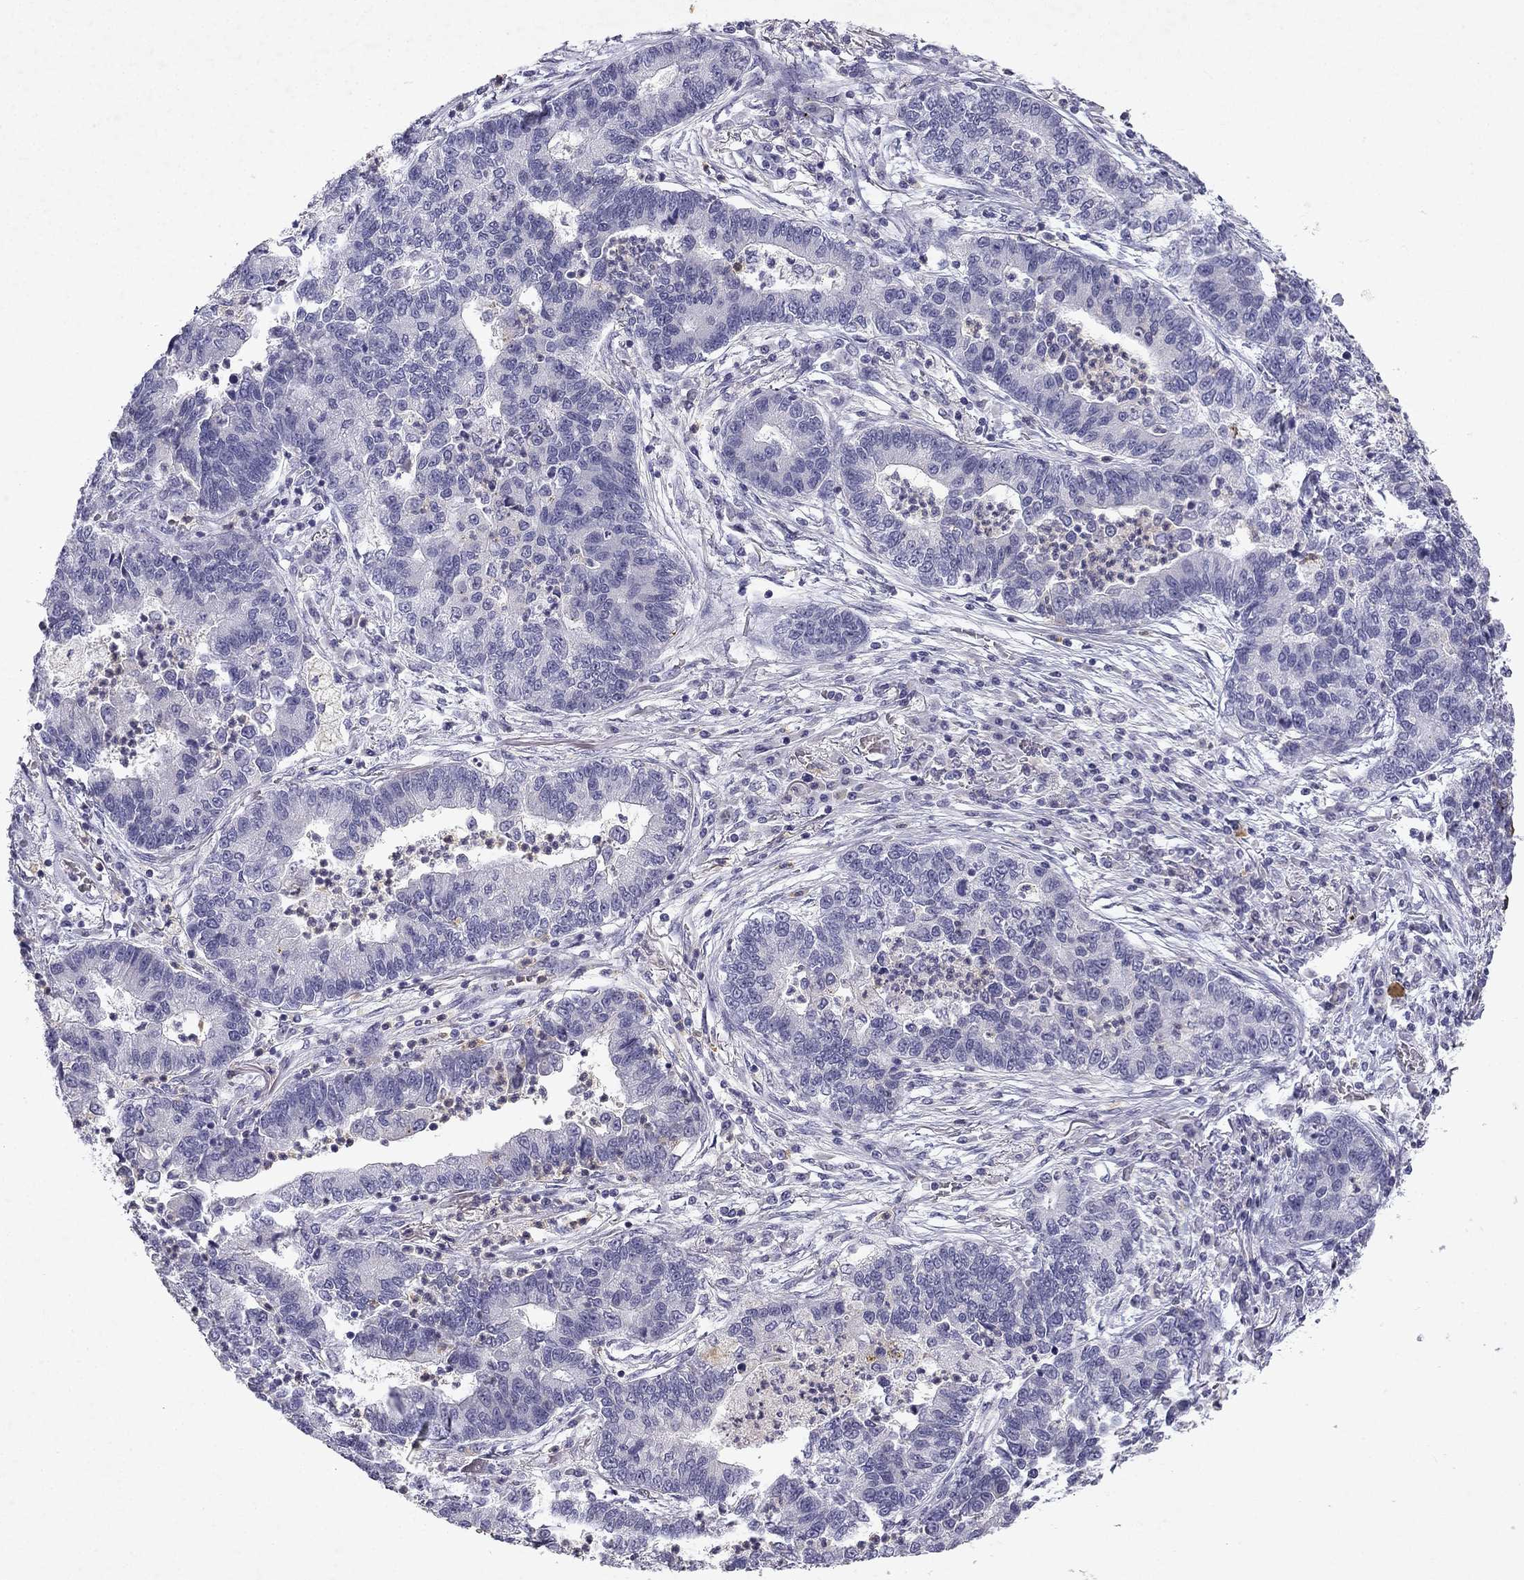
{"staining": {"intensity": "negative", "quantity": "none", "location": "none"}, "tissue": "lung cancer", "cell_type": "Tumor cells", "image_type": "cancer", "snomed": [{"axis": "morphology", "description": "Adenocarcinoma, NOS"}, {"axis": "topography", "description": "Lung"}], "caption": "A micrograph of human lung adenocarcinoma is negative for staining in tumor cells.", "gene": "SLC6A4", "patient": {"sex": "female", "age": 57}}